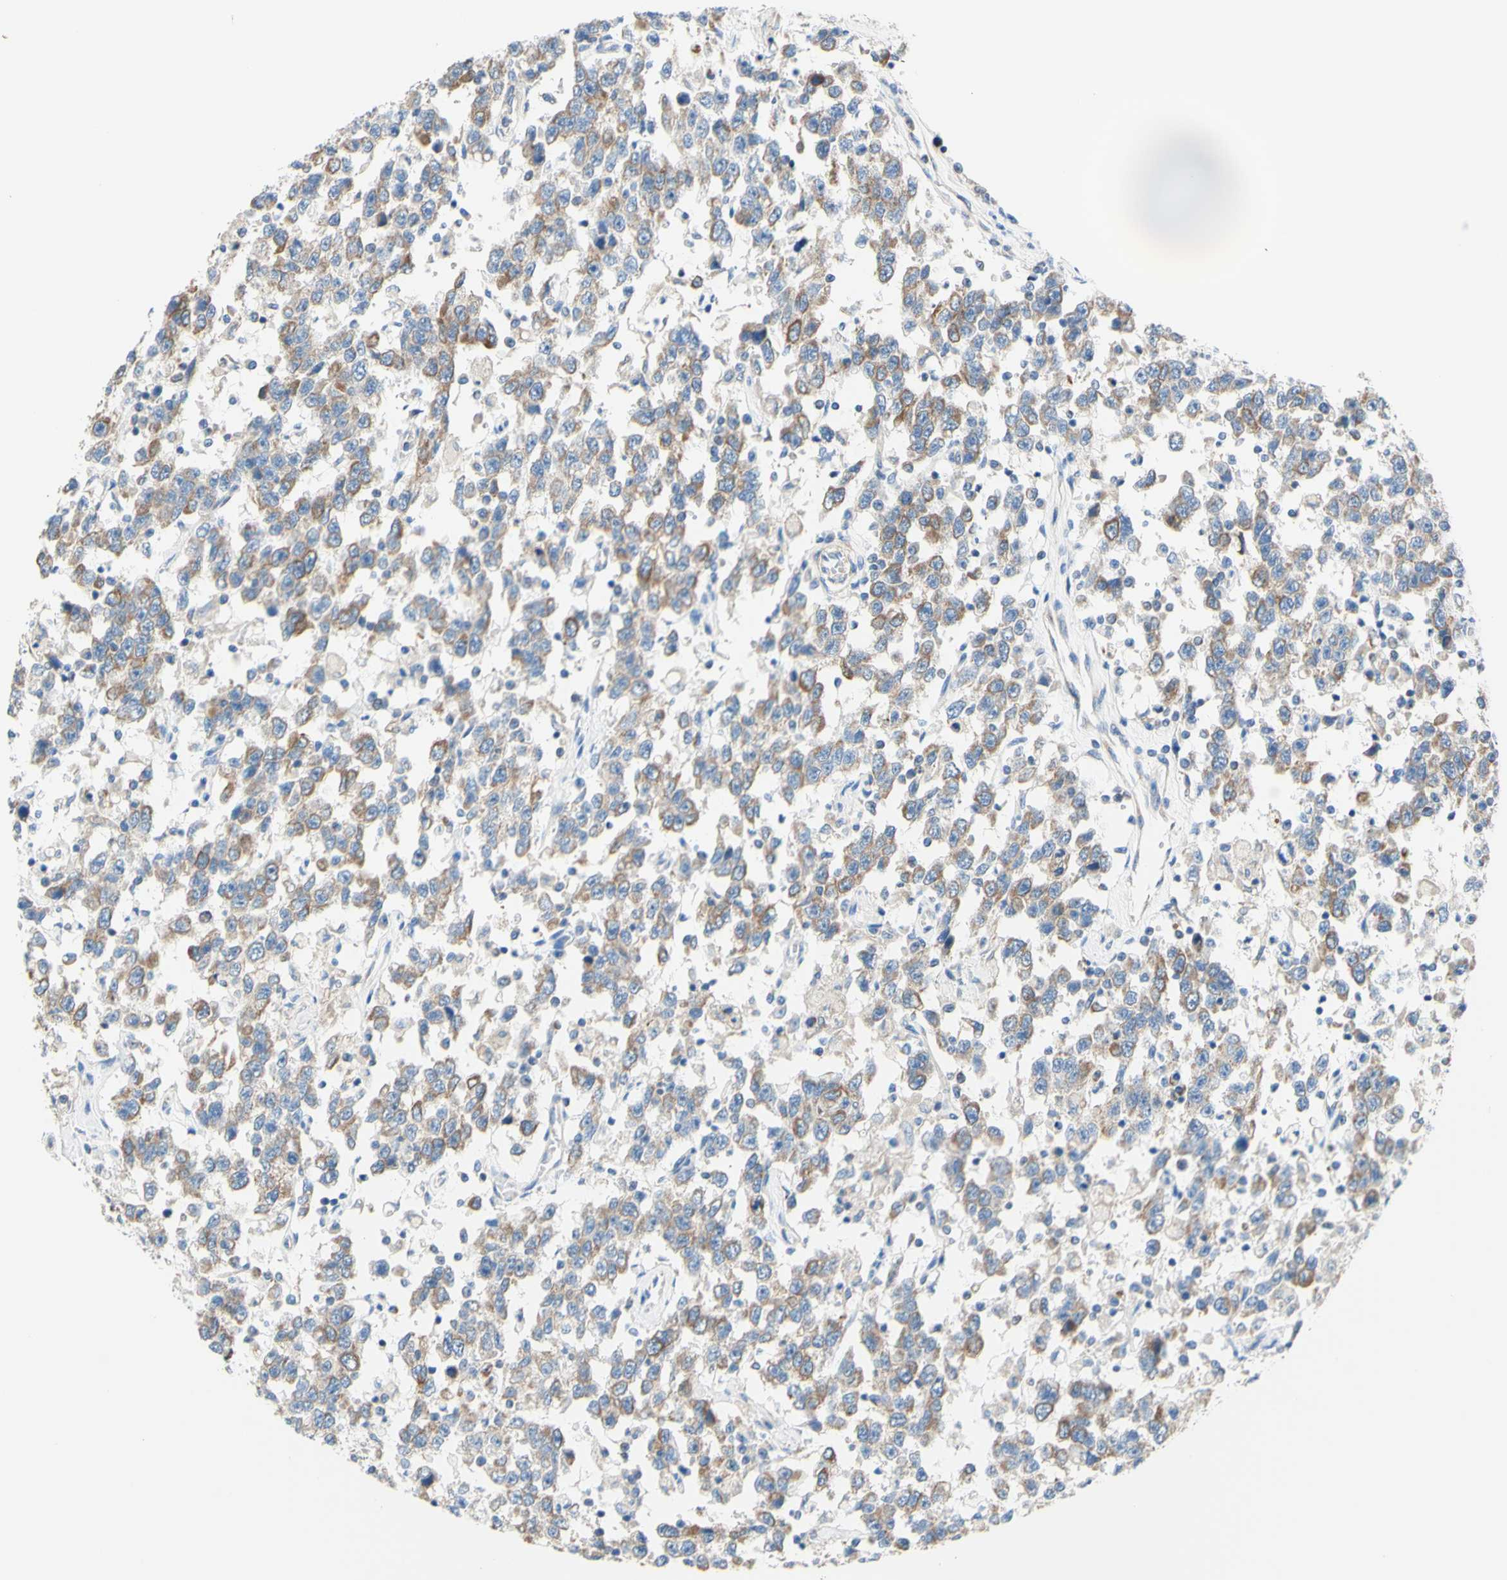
{"staining": {"intensity": "moderate", "quantity": "25%-75%", "location": "cytoplasmic/membranous"}, "tissue": "testis cancer", "cell_type": "Tumor cells", "image_type": "cancer", "snomed": [{"axis": "morphology", "description": "Seminoma, NOS"}, {"axis": "topography", "description": "Testis"}], "caption": "Immunohistochemistry (IHC) of seminoma (testis) exhibits medium levels of moderate cytoplasmic/membranous staining in about 25%-75% of tumor cells. Using DAB (3,3'-diaminobenzidine) (brown) and hematoxylin (blue) stains, captured at high magnification using brightfield microscopy.", "gene": "RETREG2", "patient": {"sex": "male", "age": 41}}